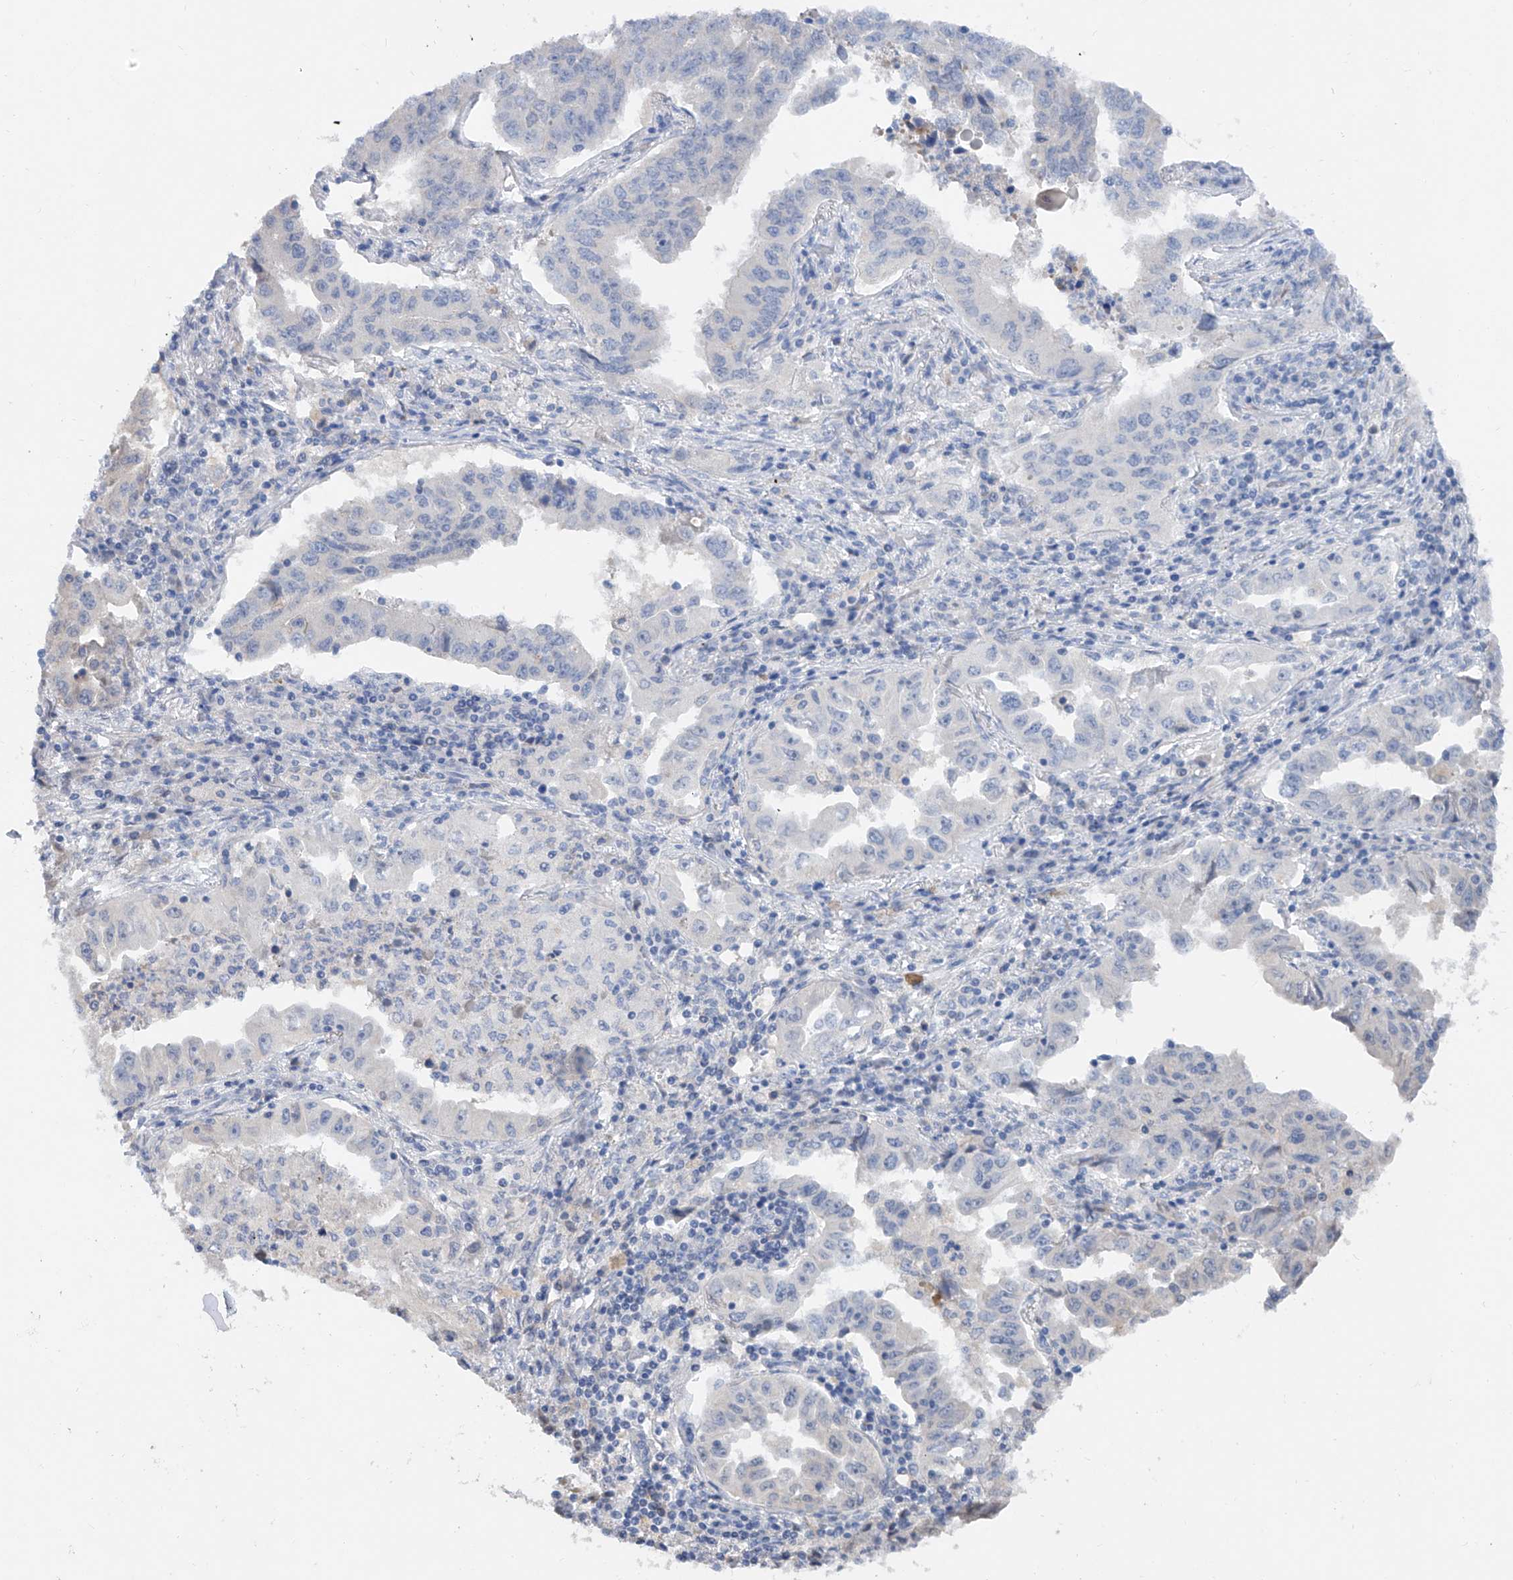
{"staining": {"intensity": "negative", "quantity": "none", "location": "none"}, "tissue": "lung cancer", "cell_type": "Tumor cells", "image_type": "cancer", "snomed": [{"axis": "morphology", "description": "Adenocarcinoma, NOS"}, {"axis": "topography", "description": "Lung"}], "caption": "The photomicrograph reveals no significant positivity in tumor cells of lung cancer (adenocarcinoma).", "gene": "FUCA2", "patient": {"sex": "female", "age": 51}}